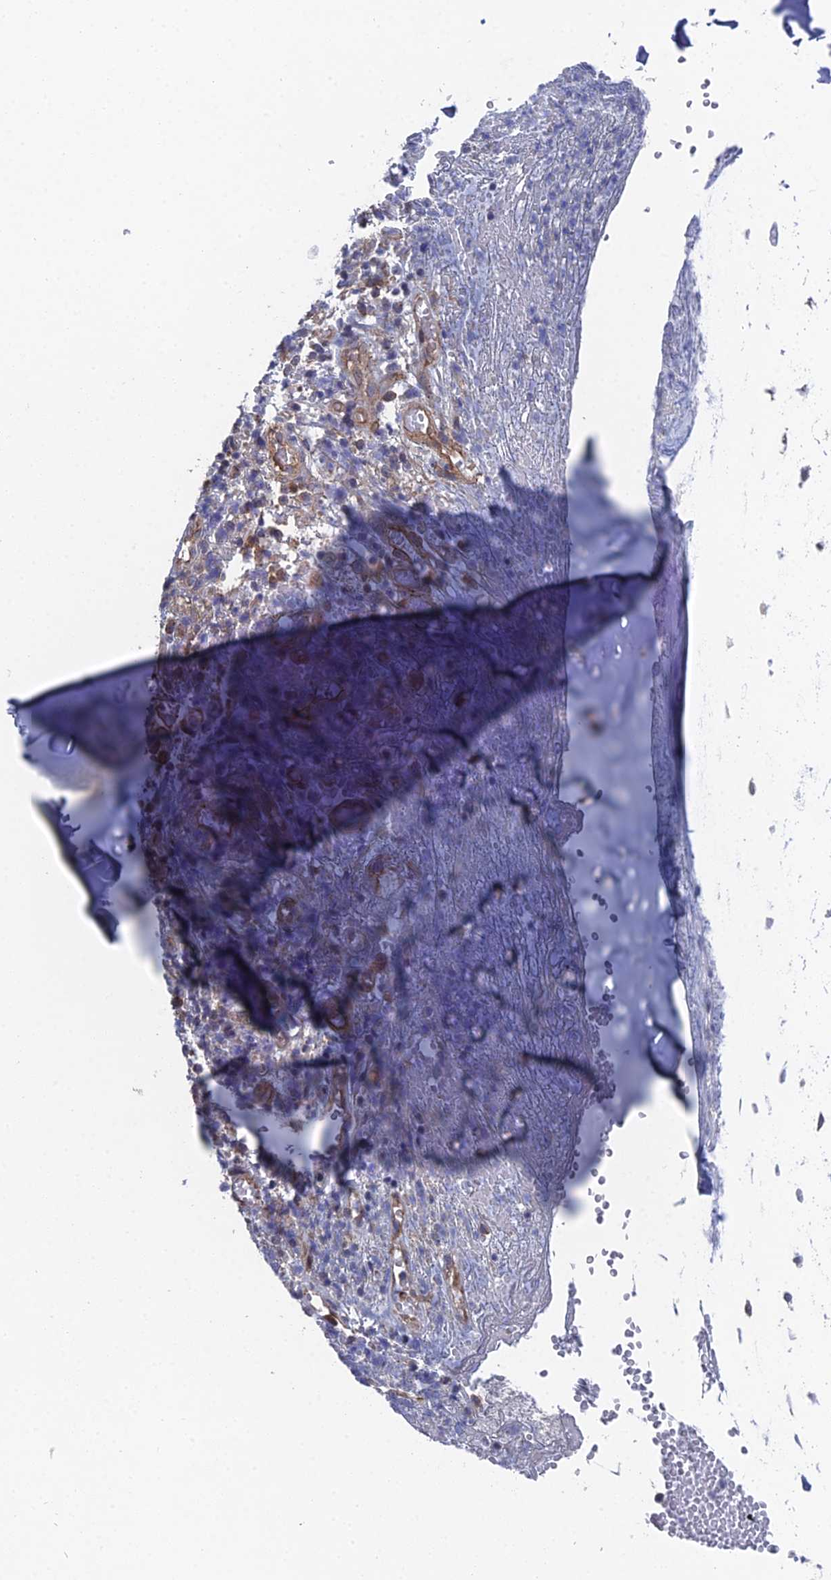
{"staining": {"intensity": "moderate", "quantity": "25%-75%", "location": "nuclear"}, "tissue": "soft tissue", "cell_type": "Chondrocytes", "image_type": "normal", "snomed": [{"axis": "morphology", "description": "Normal tissue, NOS"}, {"axis": "morphology", "description": "Basal cell carcinoma"}, {"axis": "topography", "description": "Cartilage tissue"}, {"axis": "topography", "description": "Nasopharynx"}, {"axis": "topography", "description": "Oral tissue"}], "caption": "Protein expression analysis of benign soft tissue displays moderate nuclear expression in about 25%-75% of chondrocytes.", "gene": "UNC5D", "patient": {"sex": "female", "age": 77}}